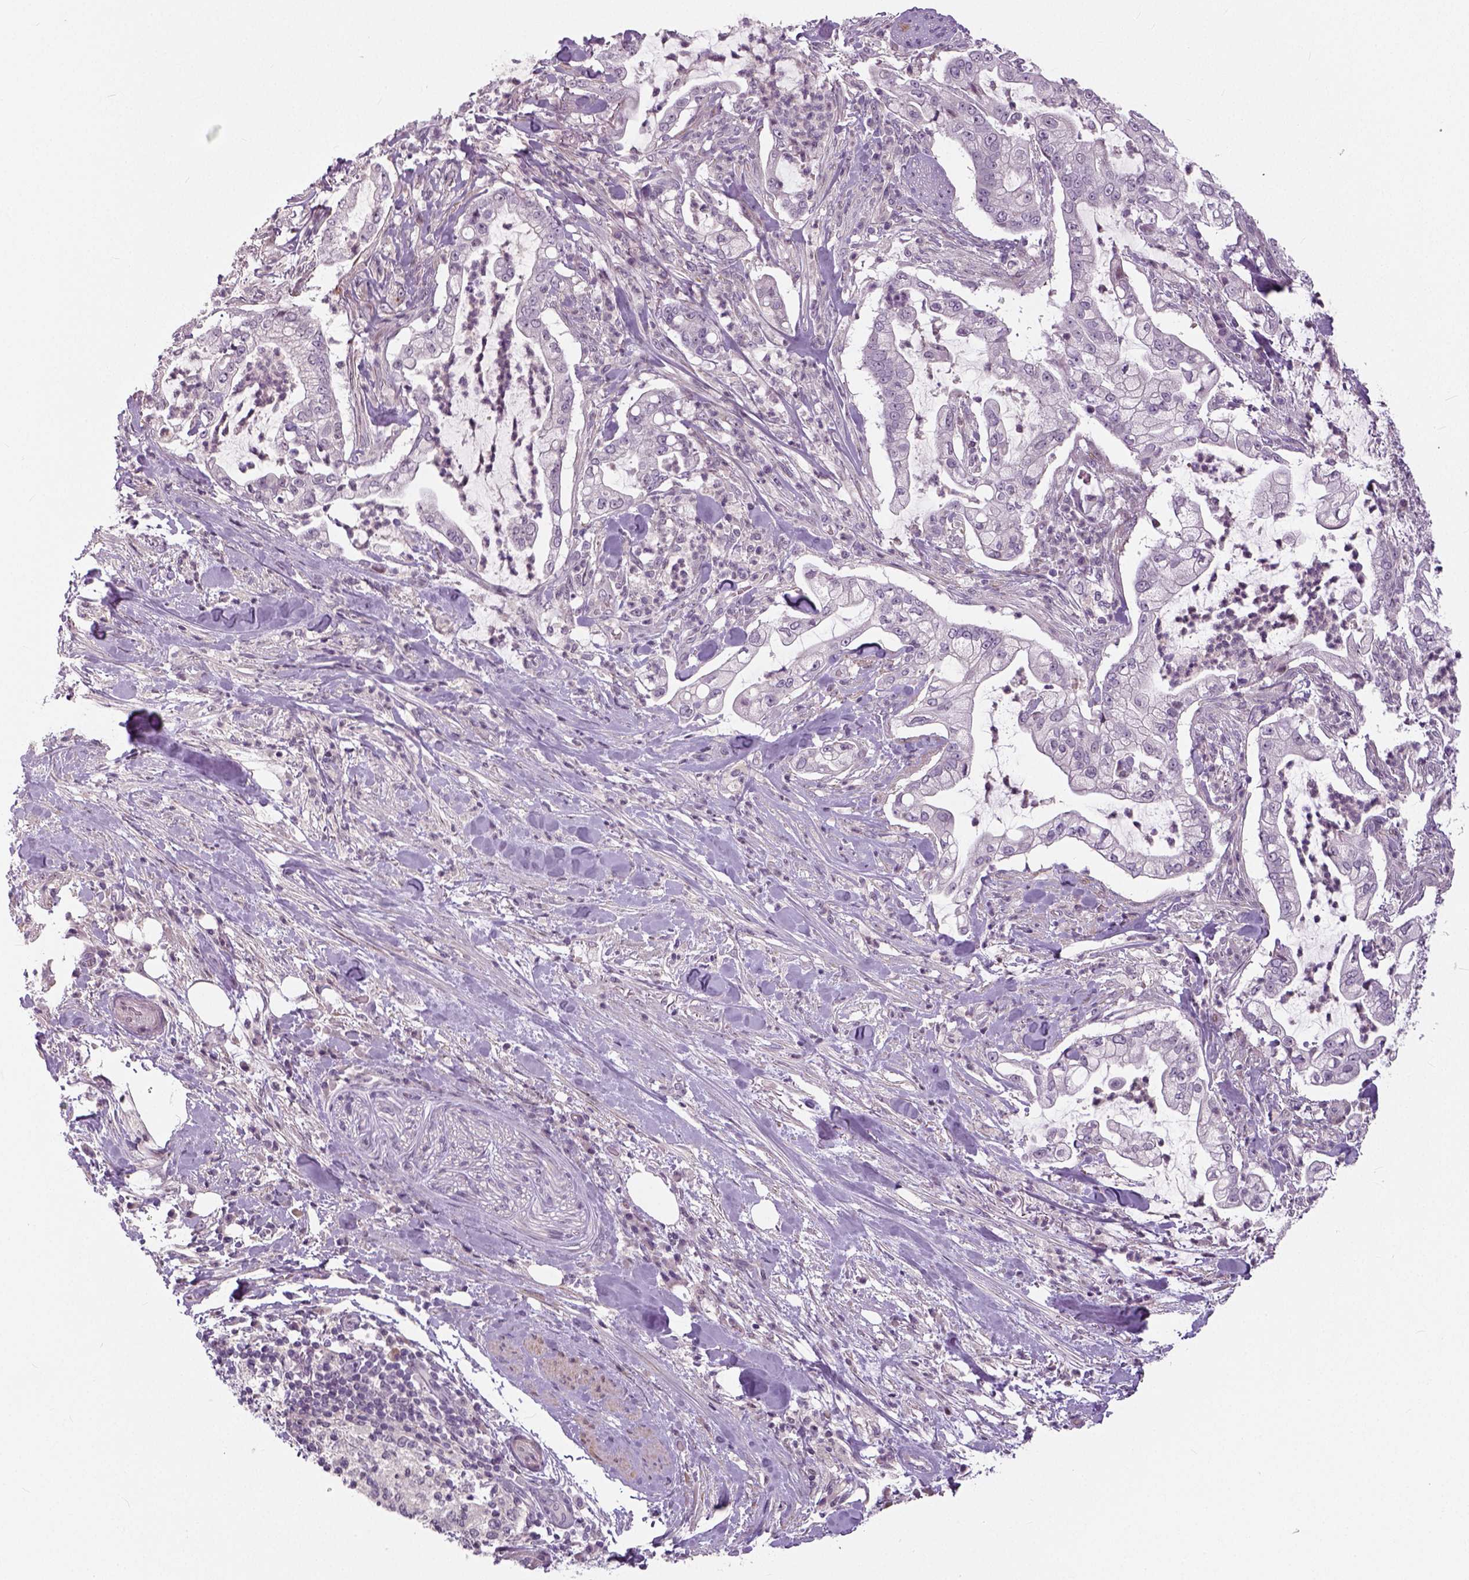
{"staining": {"intensity": "negative", "quantity": "none", "location": "none"}, "tissue": "pancreatic cancer", "cell_type": "Tumor cells", "image_type": "cancer", "snomed": [{"axis": "morphology", "description": "Adenocarcinoma, NOS"}, {"axis": "topography", "description": "Pancreas"}], "caption": "Immunohistochemical staining of human pancreatic cancer (adenocarcinoma) displays no significant staining in tumor cells. (Stains: DAB IHC with hematoxylin counter stain, Microscopy: brightfield microscopy at high magnification).", "gene": "NECAB1", "patient": {"sex": "female", "age": 69}}